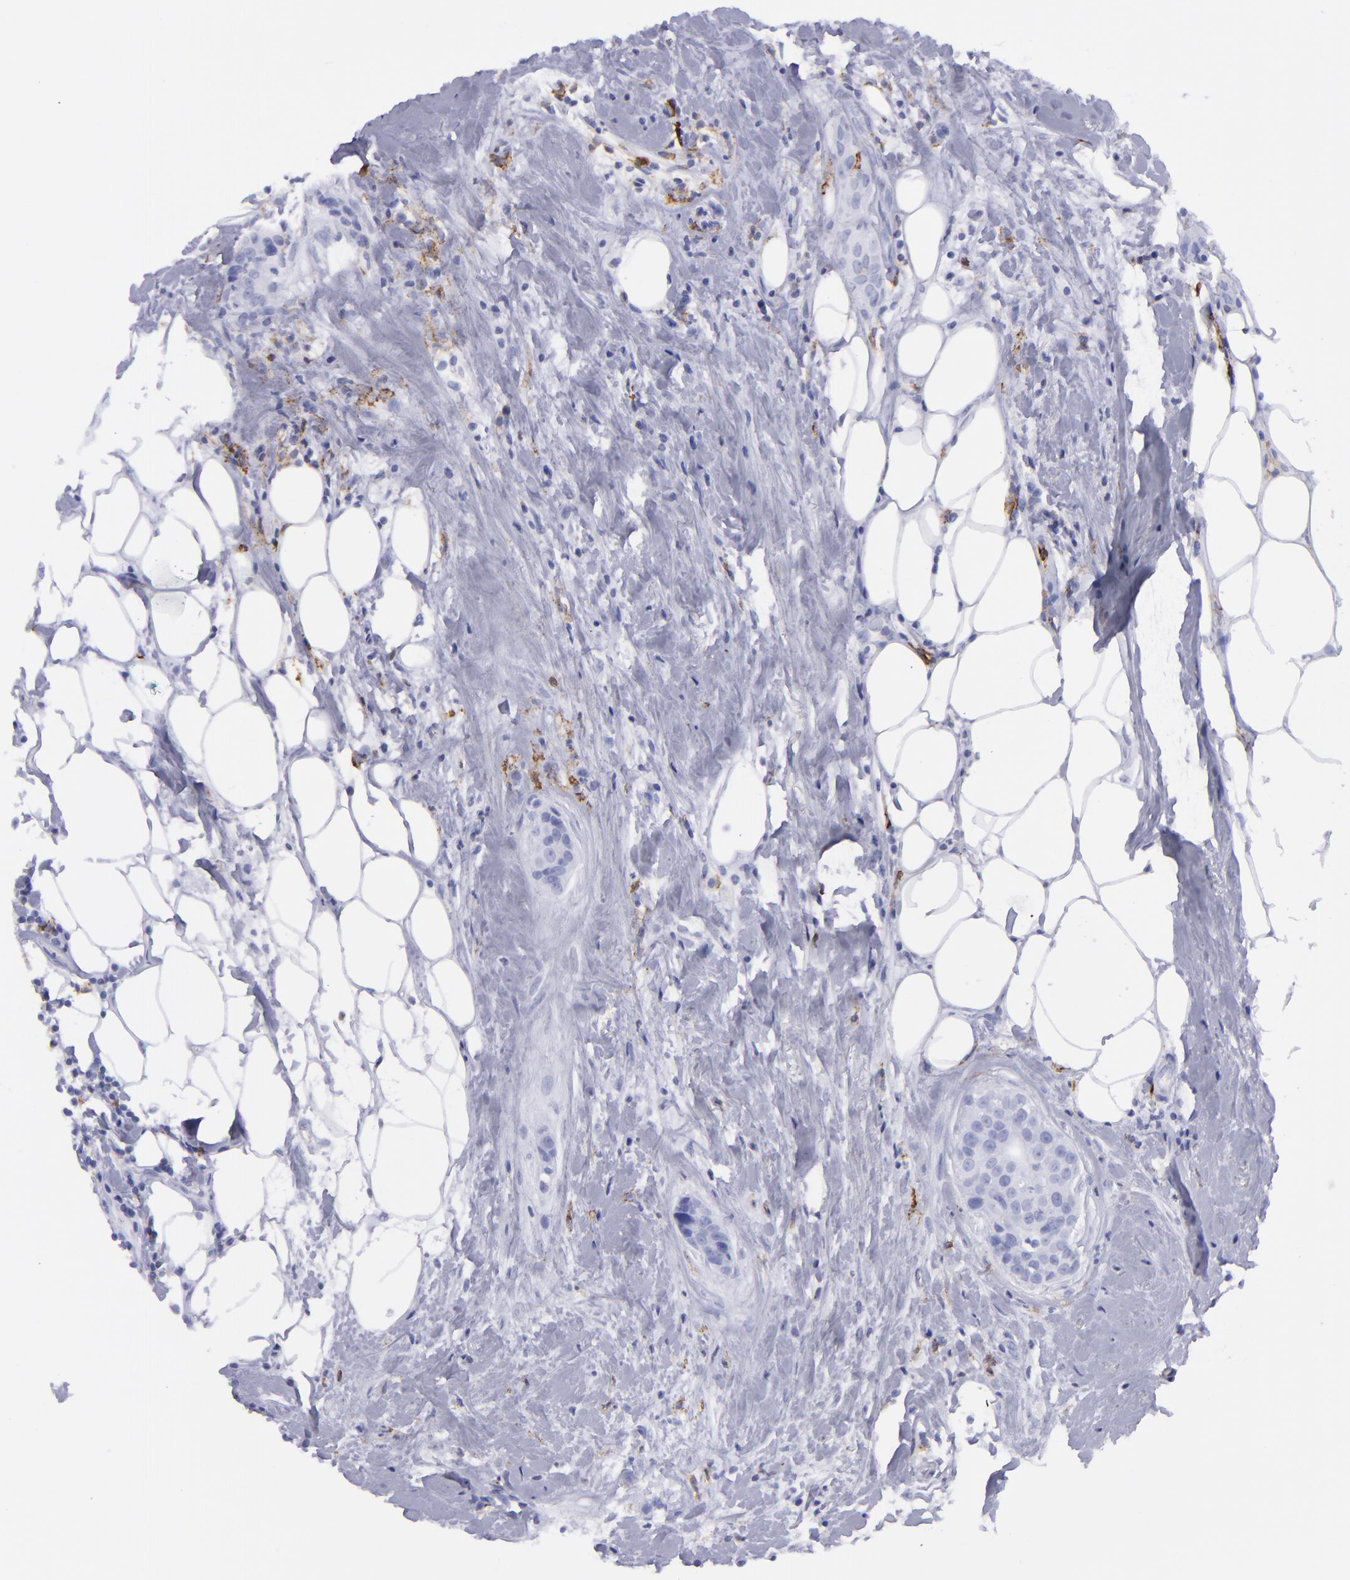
{"staining": {"intensity": "negative", "quantity": "none", "location": "none"}, "tissue": "breast cancer", "cell_type": "Tumor cells", "image_type": "cancer", "snomed": [{"axis": "morphology", "description": "Duct carcinoma"}, {"axis": "topography", "description": "Breast"}], "caption": "DAB (3,3'-diaminobenzidine) immunohistochemical staining of human intraductal carcinoma (breast) exhibits no significant positivity in tumor cells.", "gene": "SELPLG", "patient": {"sex": "female", "age": 45}}